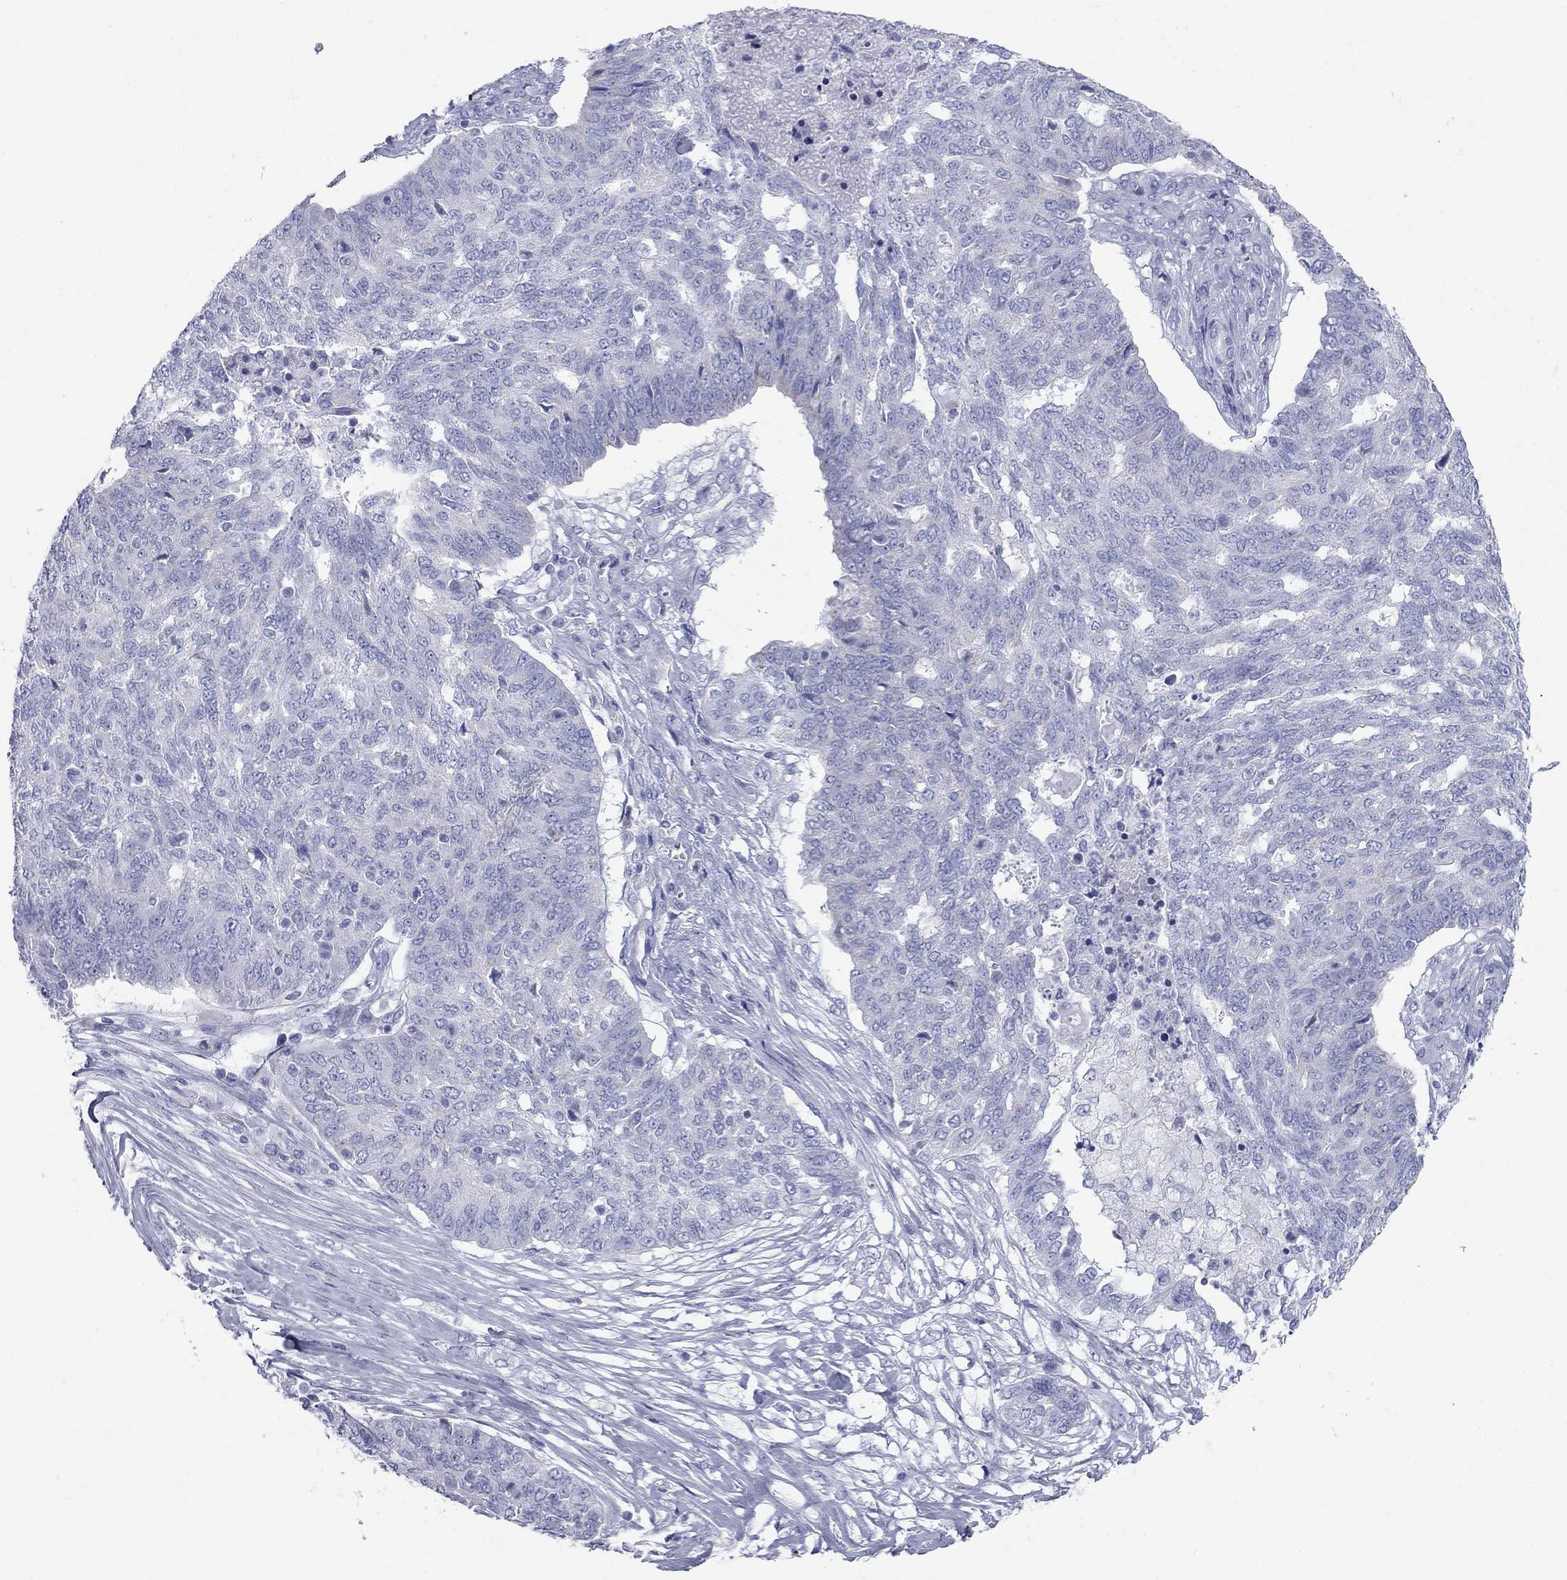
{"staining": {"intensity": "negative", "quantity": "none", "location": "none"}, "tissue": "ovarian cancer", "cell_type": "Tumor cells", "image_type": "cancer", "snomed": [{"axis": "morphology", "description": "Cystadenocarcinoma, serous, NOS"}, {"axis": "topography", "description": "Ovary"}], "caption": "High magnification brightfield microscopy of serous cystadenocarcinoma (ovarian) stained with DAB (3,3'-diaminobenzidine) (brown) and counterstained with hematoxylin (blue): tumor cells show no significant expression.", "gene": "VSIG10", "patient": {"sex": "female", "age": 67}}